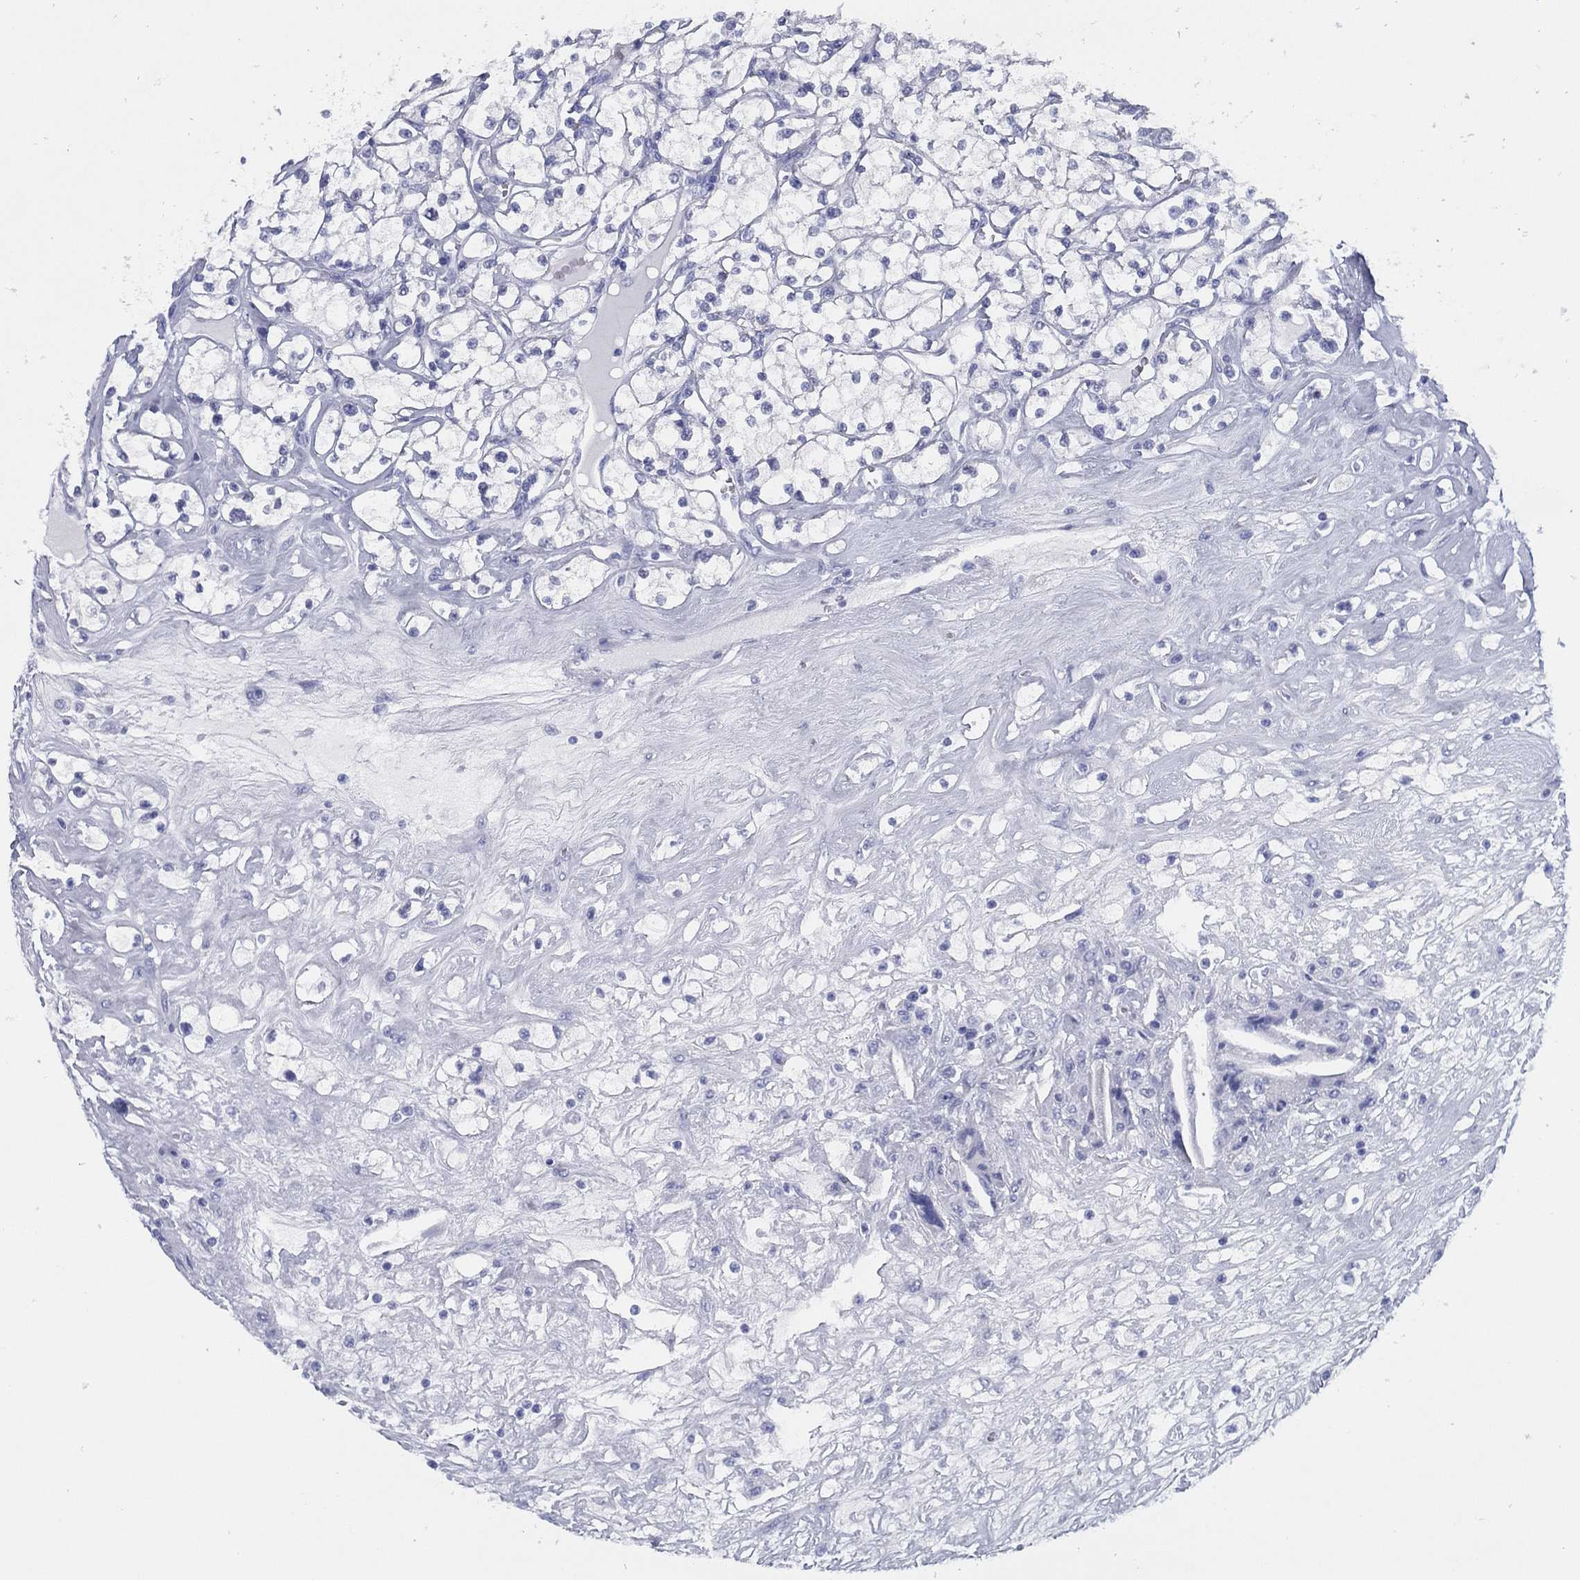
{"staining": {"intensity": "negative", "quantity": "none", "location": "none"}, "tissue": "renal cancer", "cell_type": "Tumor cells", "image_type": "cancer", "snomed": [{"axis": "morphology", "description": "Adenocarcinoma, NOS"}, {"axis": "topography", "description": "Kidney"}], "caption": "Immunohistochemistry histopathology image of human renal cancer stained for a protein (brown), which demonstrates no positivity in tumor cells. The staining was performed using DAB (3,3'-diaminobenzidine) to visualize the protein expression in brown, while the nuclei were stained in blue with hematoxylin (Magnification: 20x).", "gene": "TMEM252", "patient": {"sex": "male", "age": 67}}